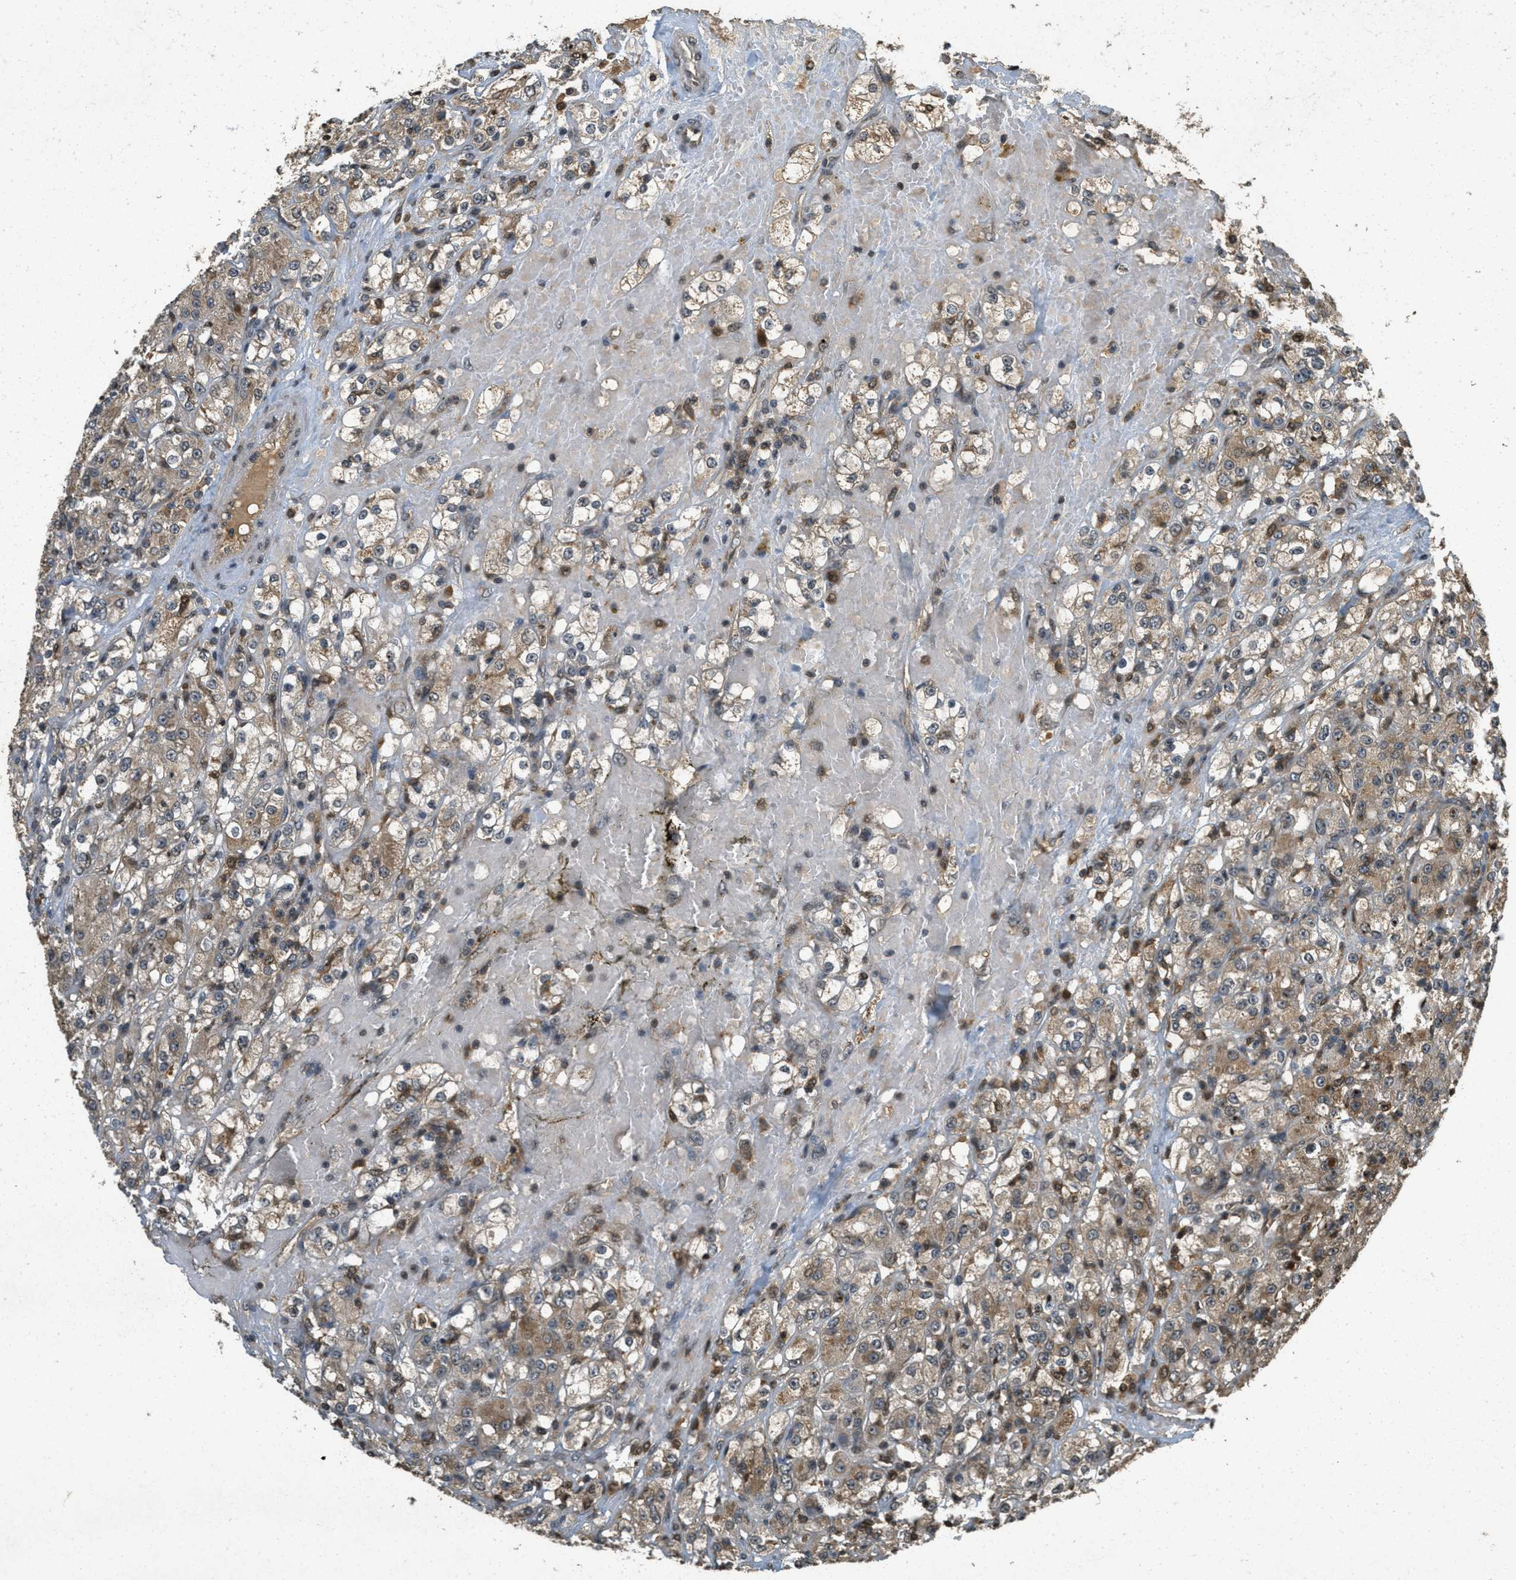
{"staining": {"intensity": "weak", "quantity": ">75%", "location": "cytoplasmic/membranous"}, "tissue": "renal cancer", "cell_type": "Tumor cells", "image_type": "cancer", "snomed": [{"axis": "morphology", "description": "Normal tissue, NOS"}, {"axis": "morphology", "description": "Adenocarcinoma, NOS"}, {"axis": "topography", "description": "Kidney"}], "caption": "Immunohistochemistry staining of adenocarcinoma (renal), which reveals low levels of weak cytoplasmic/membranous expression in about >75% of tumor cells indicating weak cytoplasmic/membranous protein expression. The staining was performed using DAB (brown) for protein detection and nuclei were counterstained in hematoxylin (blue).", "gene": "ATG7", "patient": {"sex": "male", "age": 61}}